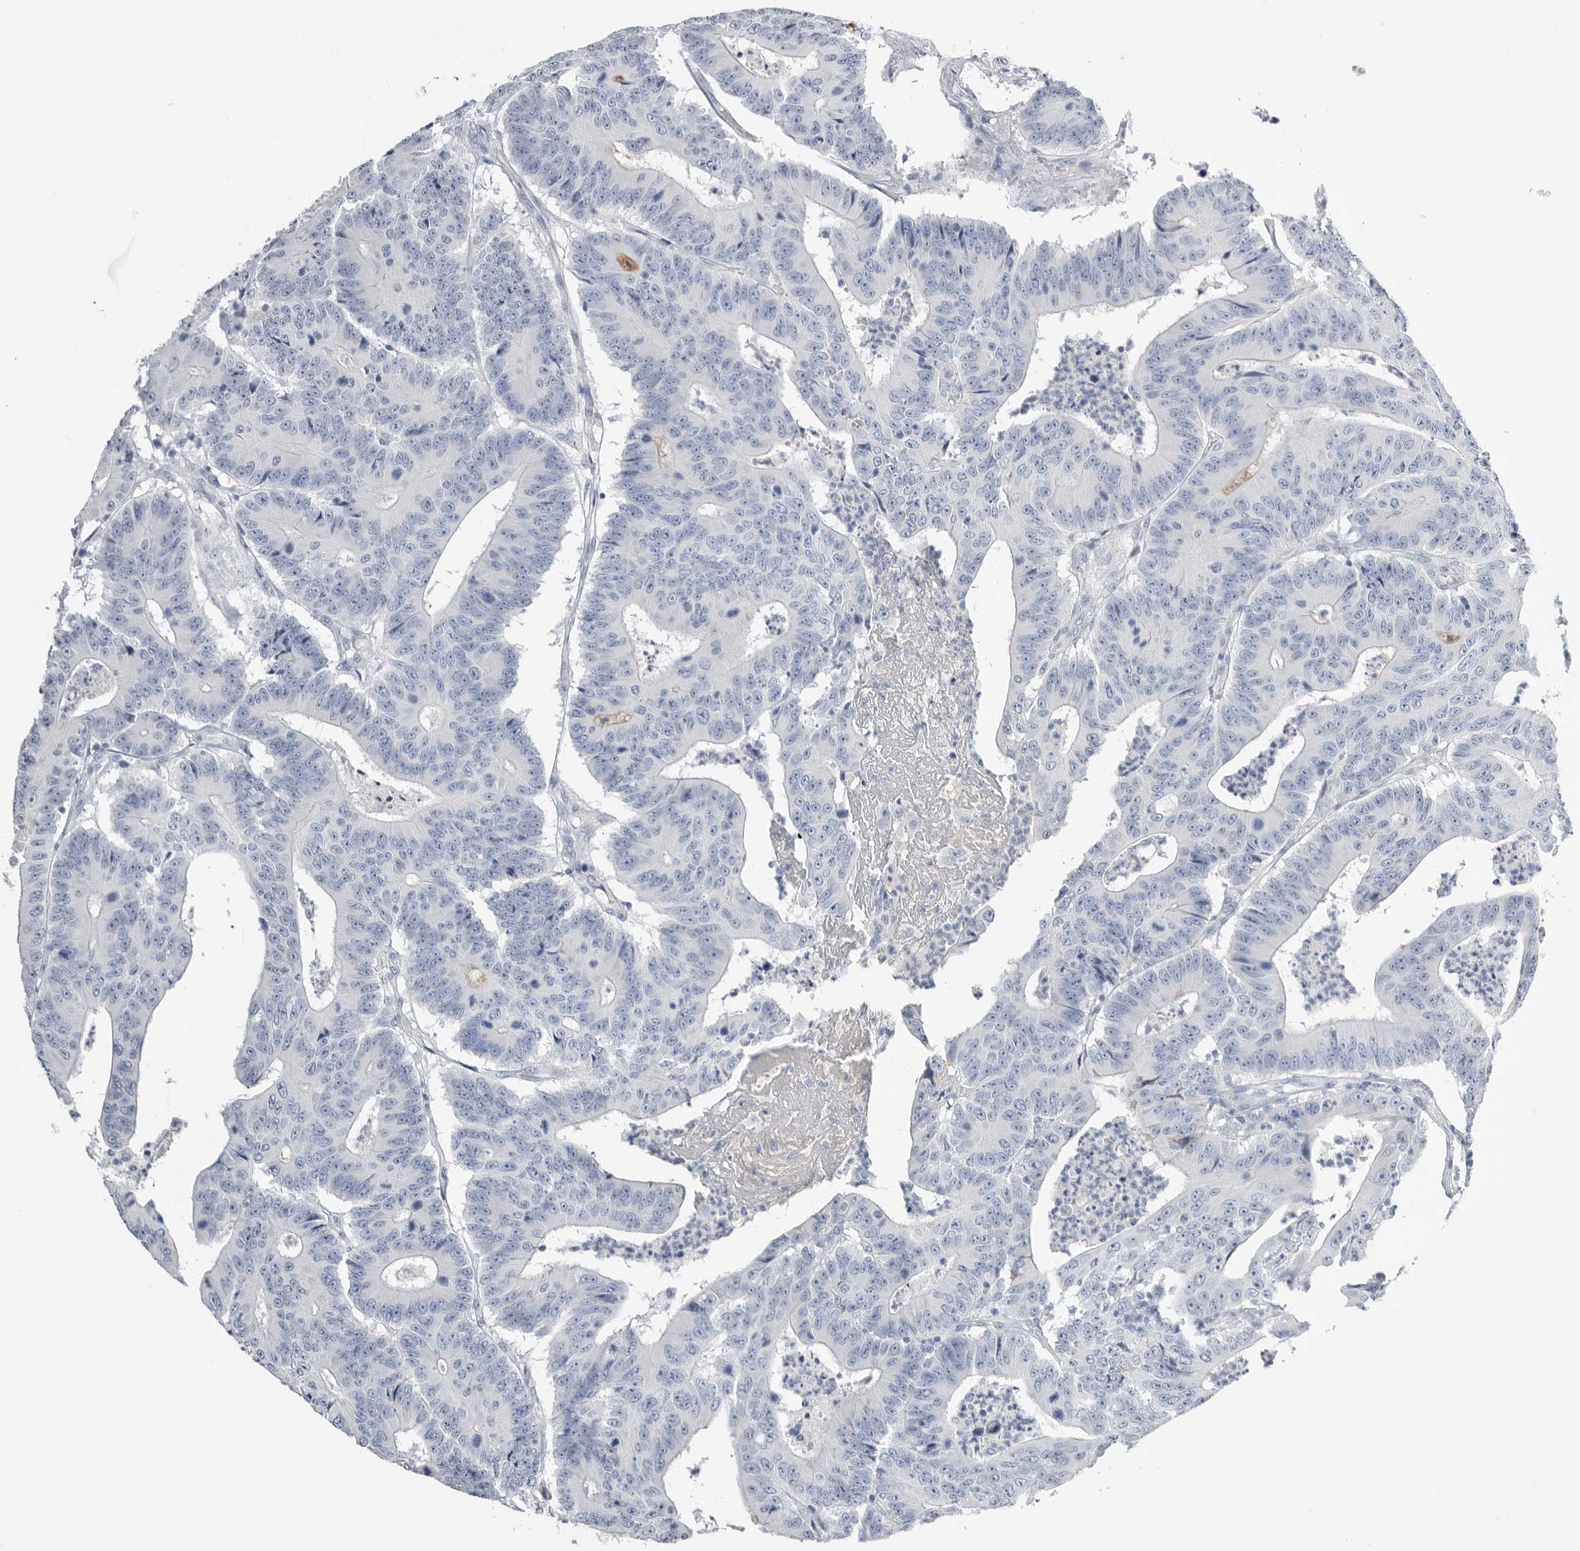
{"staining": {"intensity": "negative", "quantity": "none", "location": "none"}, "tissue": "colorectal cancer", "cell_type": "Tumor cells", "image_type": "cancer", "snomed": [{"axis": "morphology", "description": "Adenocarcinoma, NOS"}, {"axis": "topography", "description": "Colon"}], "caption": "Immunohistochemical staining of colorectal cancer (adenocarcinoma) reveals no significant staining in tumor cells.", "gene": "APOA2", "patient": {"sex": "male", "age": 83}}